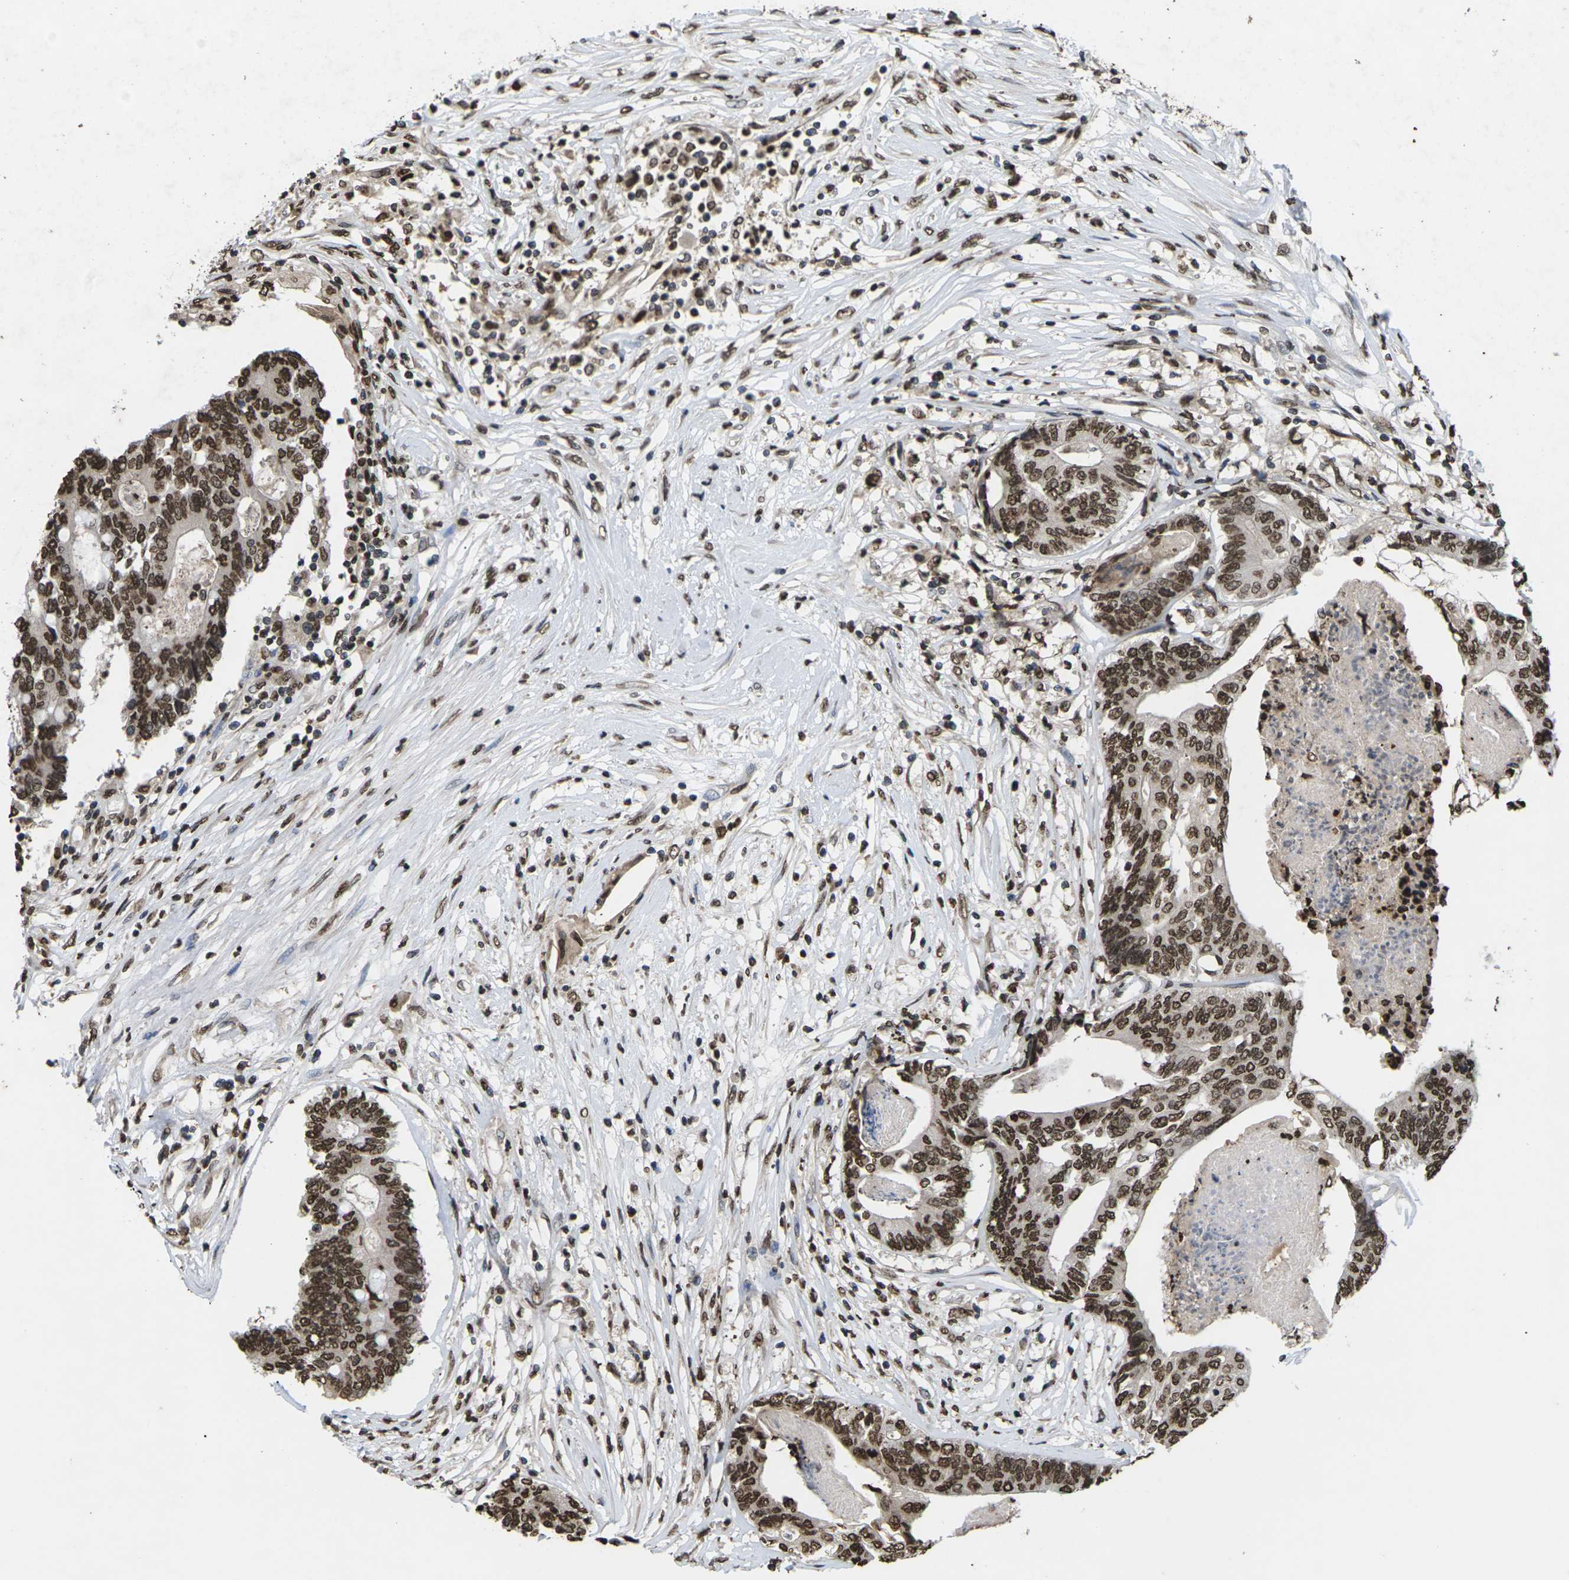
{"staining": {"intensity": "strong", "quantity": ">75%", "location": "nuclear"}, "tissue": "colorectal cancer", "cell_type": "Tumor cells", "image_type": "cancer", "snomed": [{"axis": "morphology", "description": "Adenocarcinoma, NOS"}, {"axis": "topography", "description": "Rectum"}], "caption": "Protein analysis of colorectal cancer (adenocarcinoma) tissue exhibits strong nuclear staining in about >75% of tumor cells.", "gene": "EMSY", "patient": {"sex": "male", "age": 63}}